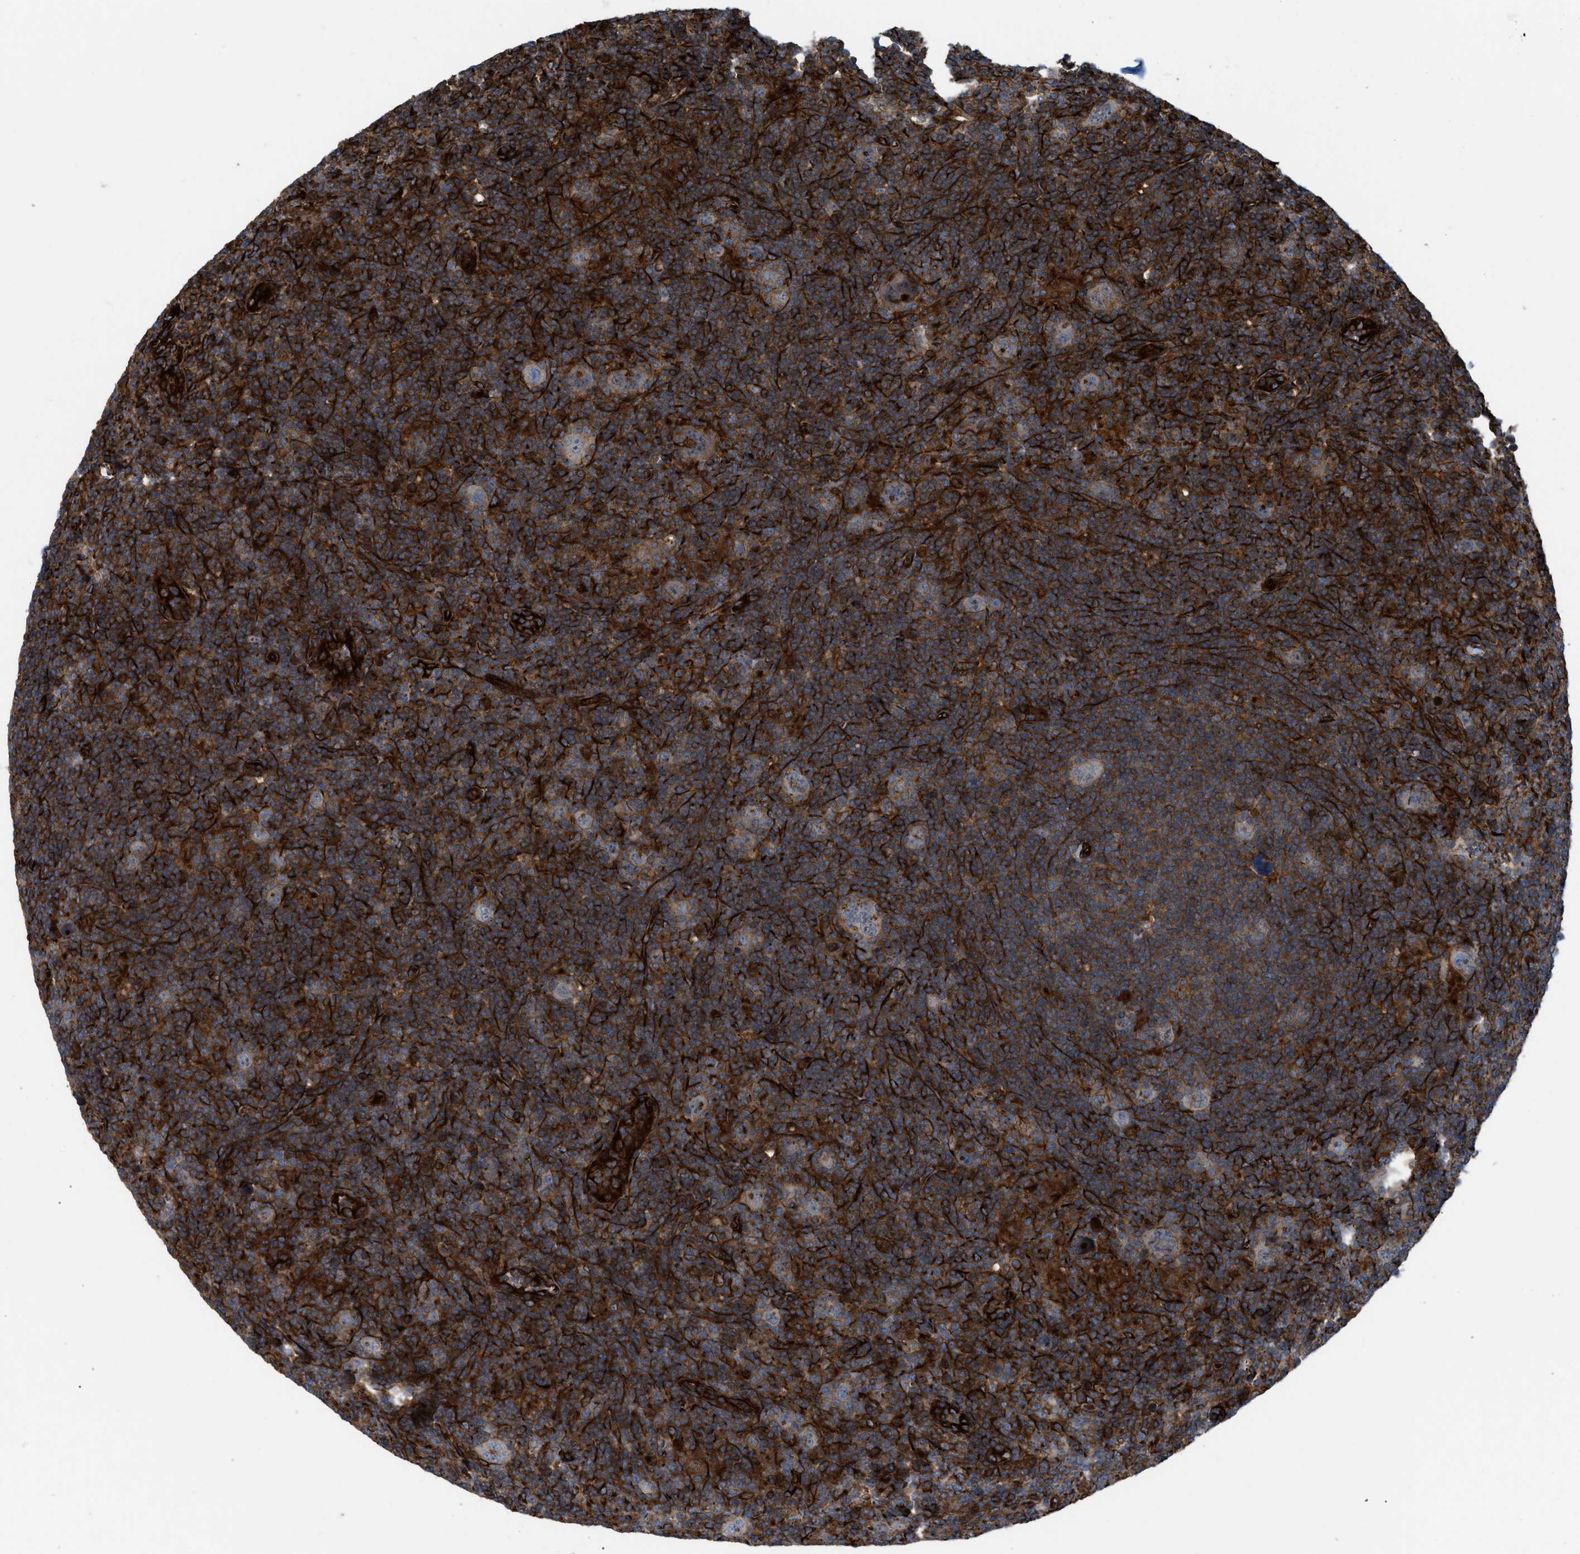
{"staining": {"intensity": "weak", "quantity": "25%-75%", "location": "cytoplasmic/membranous"}, "tissue": "lymphoma", "cell_type": "Tumor cells", "image_type": "cancer", "snomed": [{"axis": "morphology", "description": "Hodgkin's disease, NOS"}, {"axis": "topography", "description": "Lymph node"}], "caption": "Weak cytoplasmic/membranous staining is present in about 25%-75% of tumor cells in Hodgkin's disease.", "gene": "PTPRE", "patient": {"sex": "female", "age": 57}}